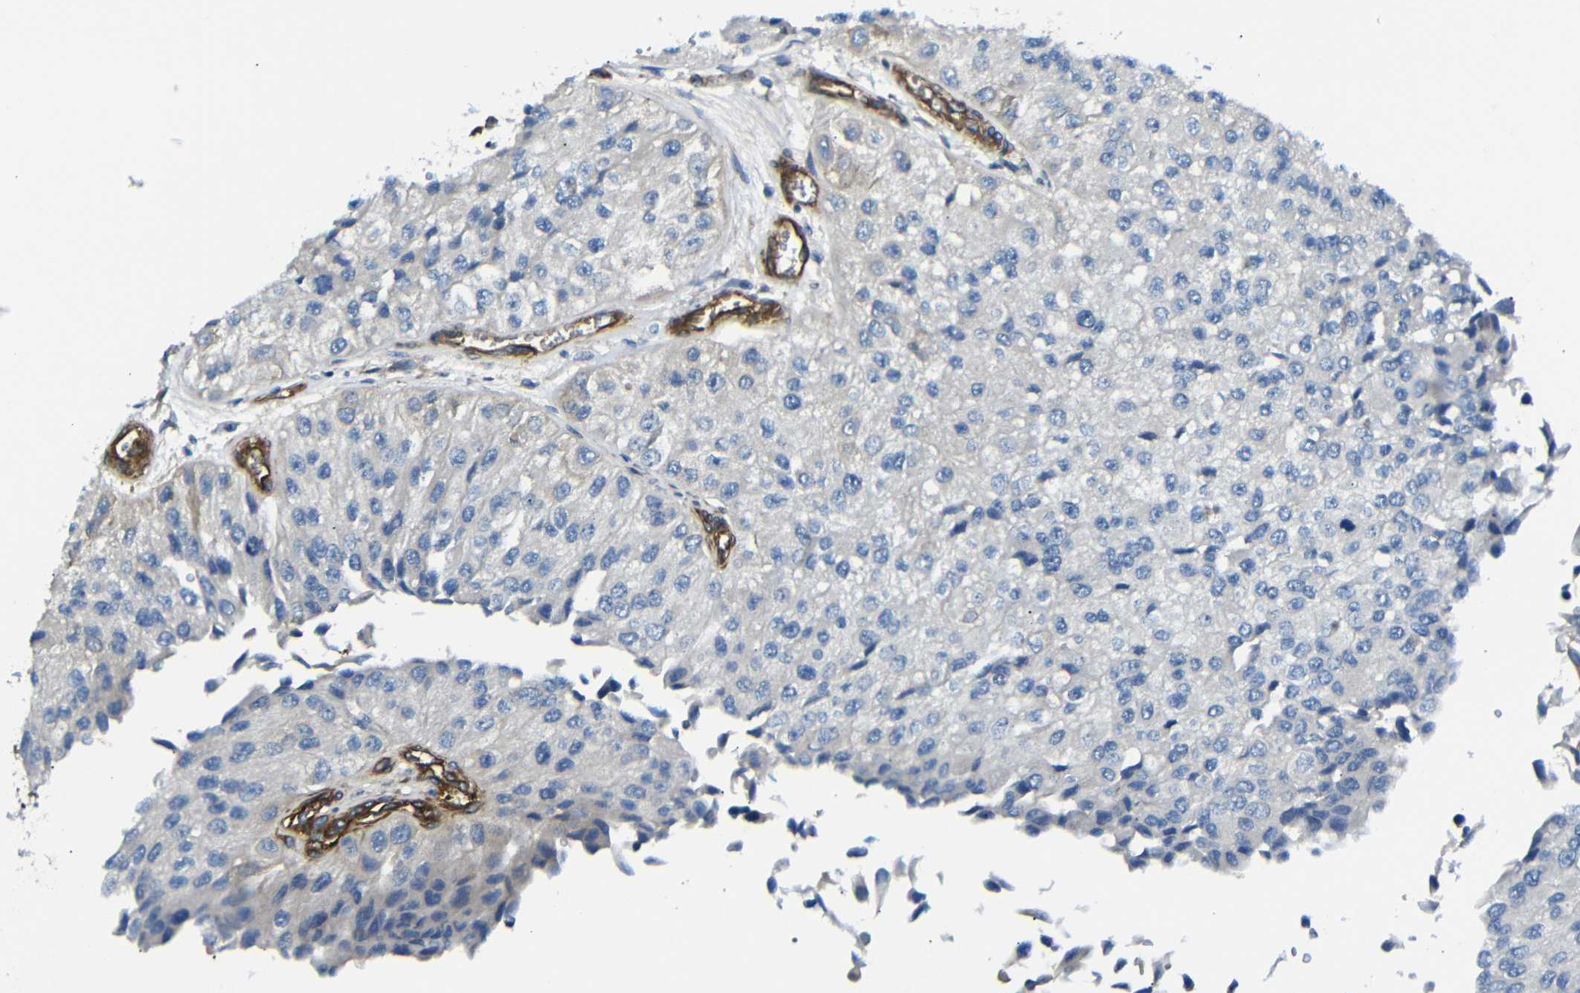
{"staining": {"intensity": "negative", "quantity": "none", "location": "none"}, "tissue": "urothelial cancer", "cell_type": "Tumor cells", "image_type": "cancer", "snomed": [{"axis": "morphology", "description": "Urothelial carcinoma, High grade"}, {"axis": "topography", "description": "Kidney"}, {"axis": "topography", "description": "Urinary bladder"}], "caption": "This photomicrograph is of urothelial carcinoma (high-grade) stained with immunohistochemistry to label a protein in brown with the nuclei are counter-stained blue. There is no staining in tumor cells.", "gene": "MYO1B", "patient": {"sex": "male", "age": 77}}